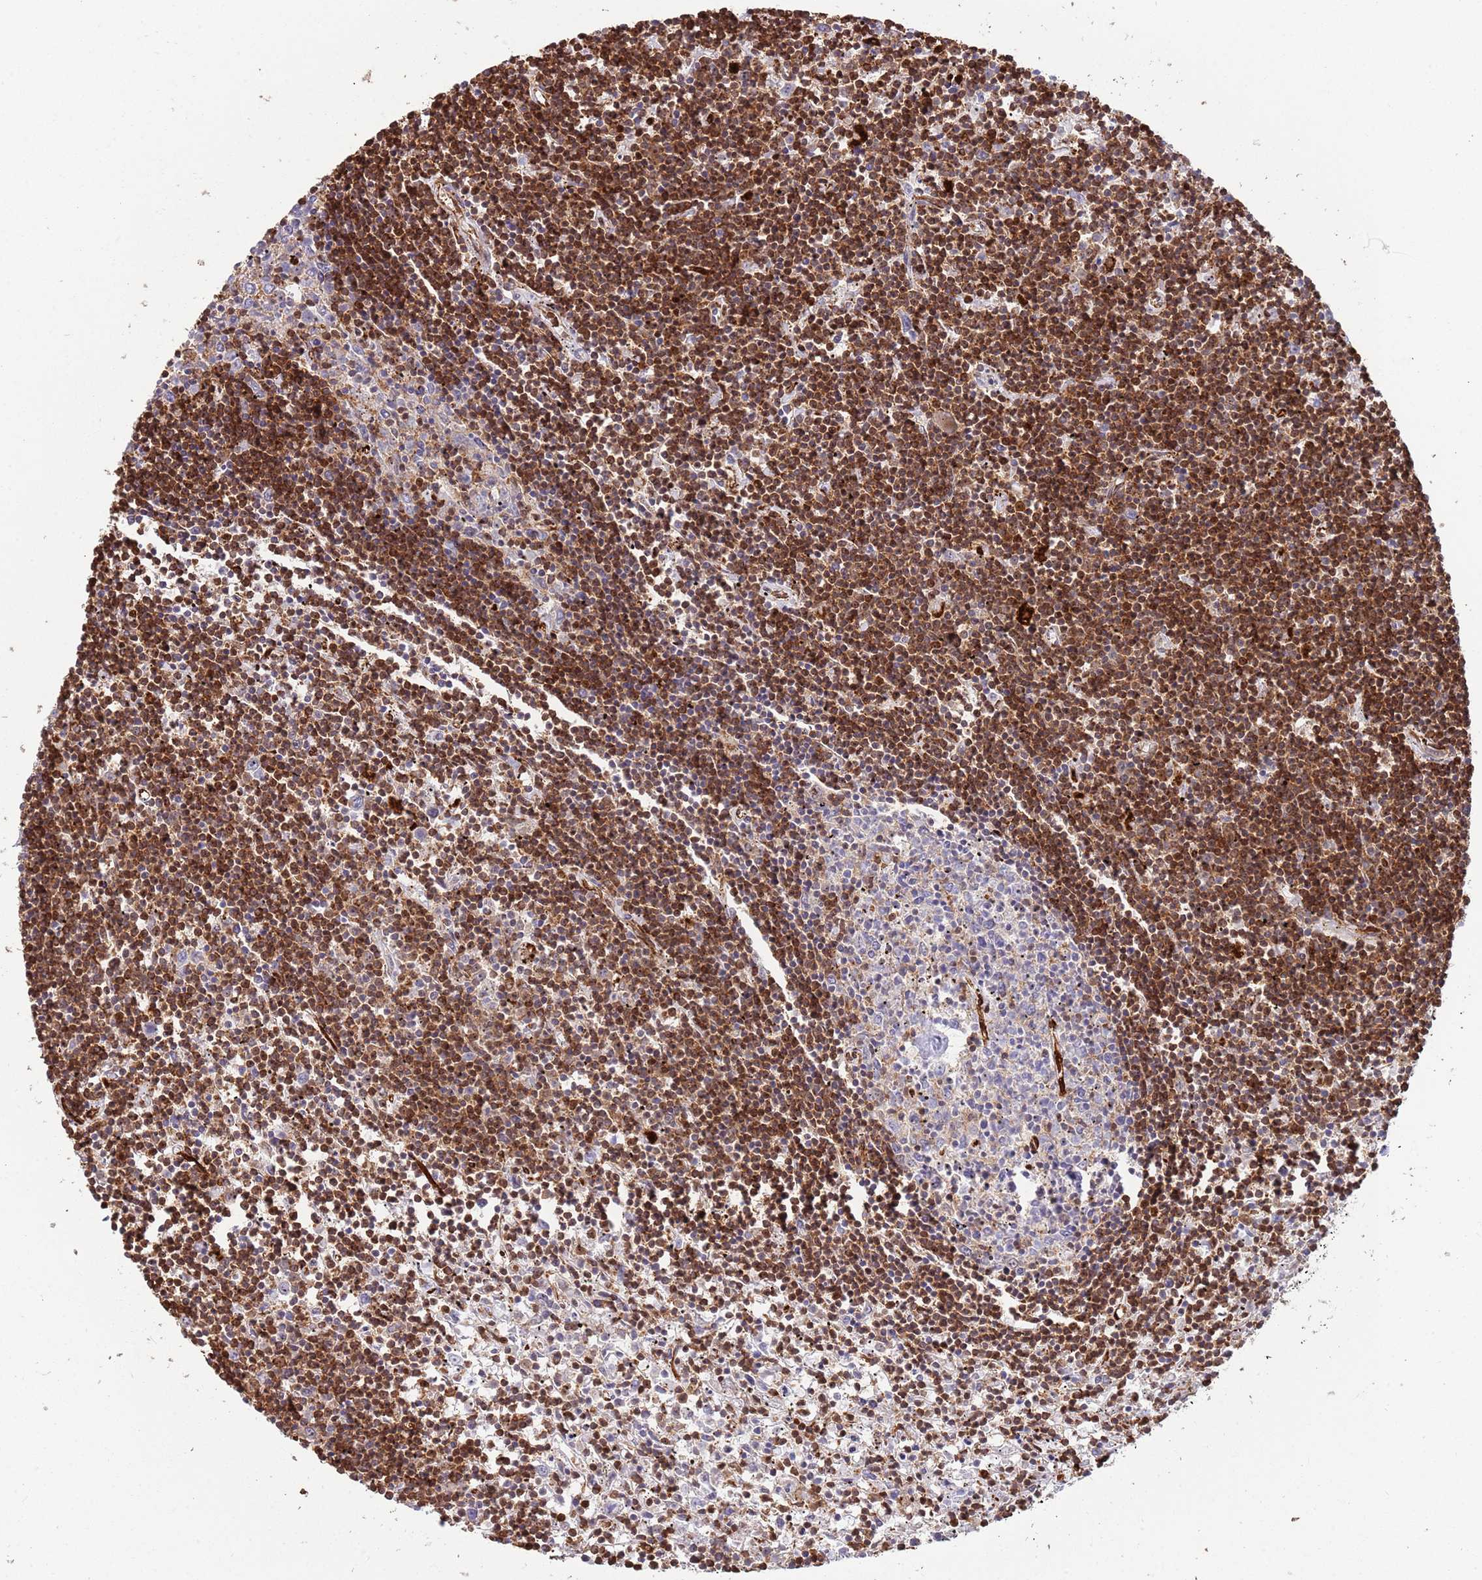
{"staining": {"intensity": "strong", "quantity": "25%-75%", "location": "cytoplasmic/membranous"}, "tissue": "lymphoma", "cell_type": "Tumor cells", "image_type": "cancer", "snomed": [{"axis": "morphology", "description": "Malignant lymphoma, non-Hodgkin's type, Low grade"}, {"axis": "topography", "description": "Spleen"}], "caption": "Immunohistochemistry (IHC) (DAB) staining of human lymphoma displays strong cytoplasmic/membranous protein expression in about 25%-75% of tumor cells.", "gene": "KBTBD7", "patient": {"sex": "male", "age": 76}}